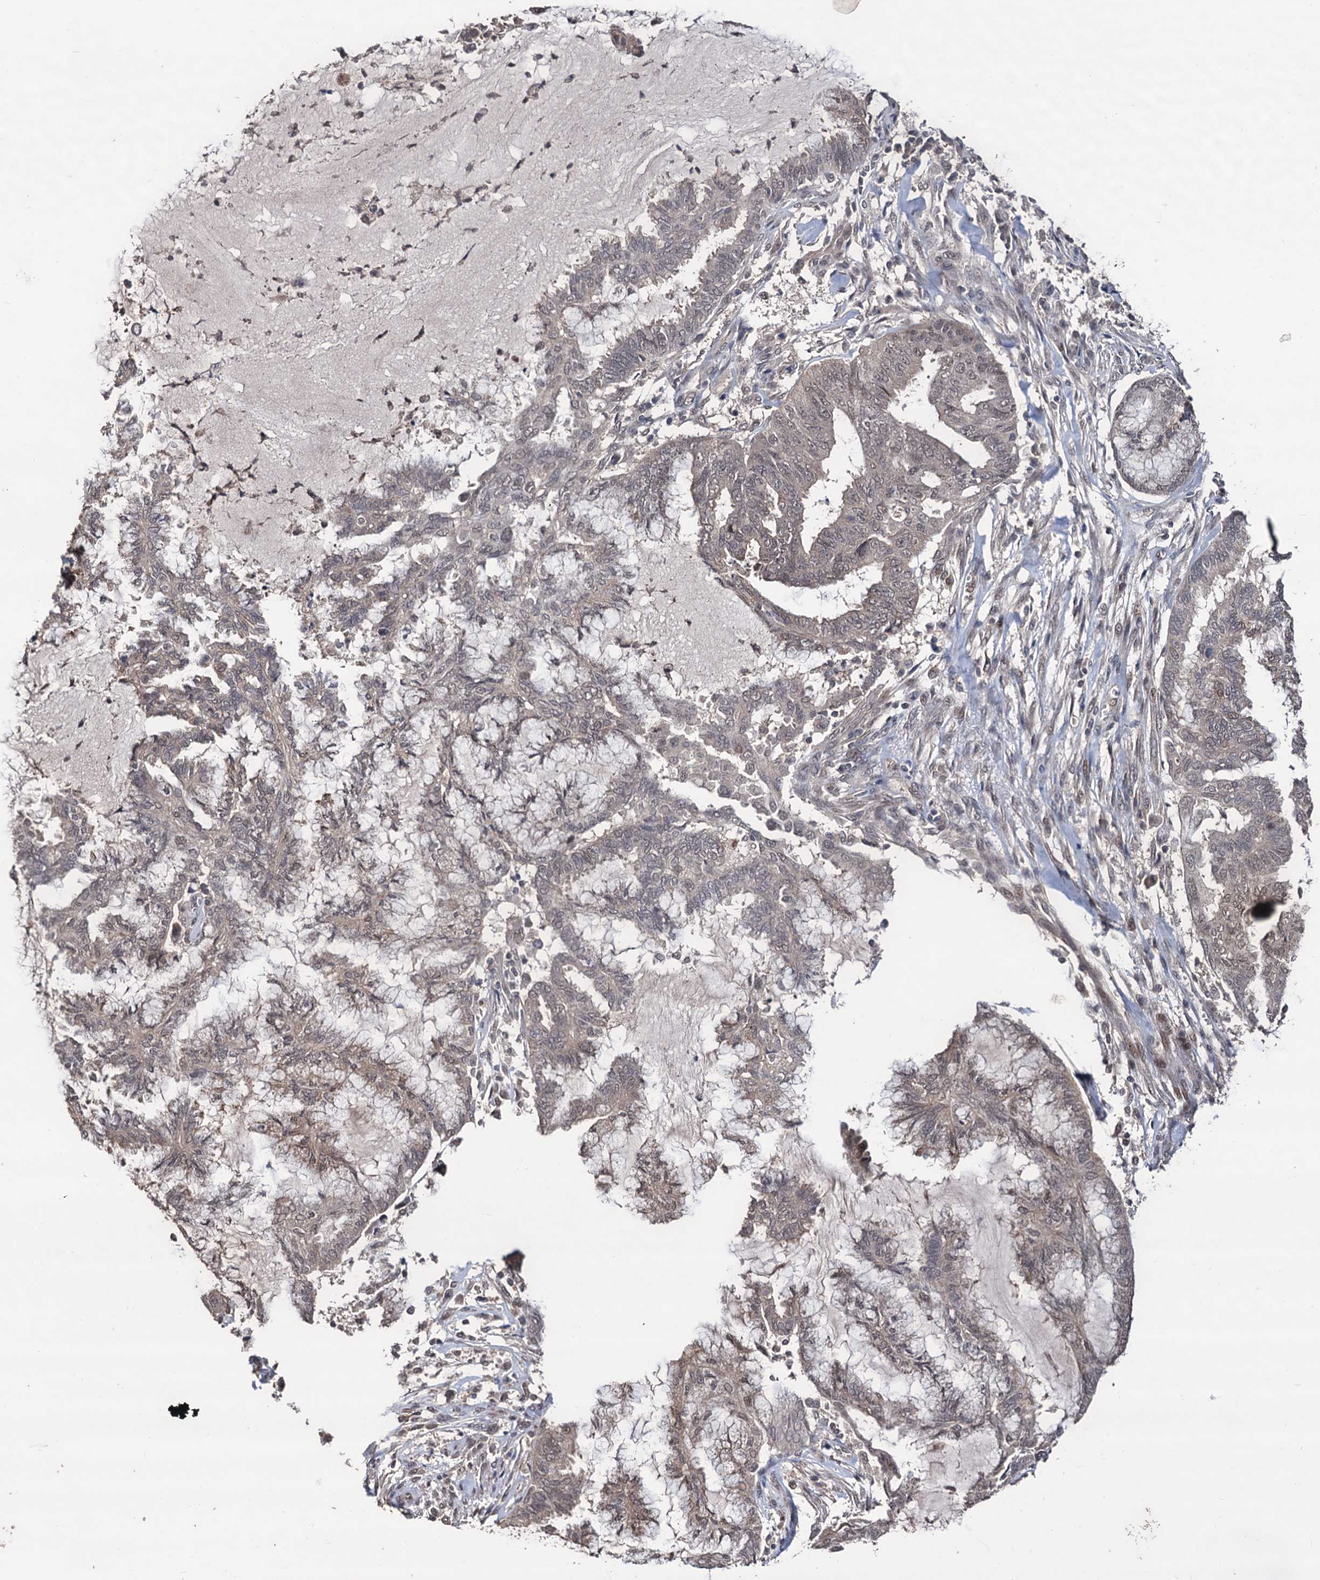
{"staining": {"intensity": "weak", "quantity": "<25%", "location": "cytoplasmic/membranous"}, "tissue": "endometrial cancer", "cell_type": "Tumor cells", "image_type": "cancer", "snomed": [{"axis": "morphology", "description": "Adenocarcinoma, NOS"}, {"axis": "topography", "description": "Endometrium"}], "caption": "The photomicrograph exhibits no staining of tumor cells in adenocarcinoma (endometrial).", "gene": "KLF5", "patient": {"sex": "female", "age": 86}}